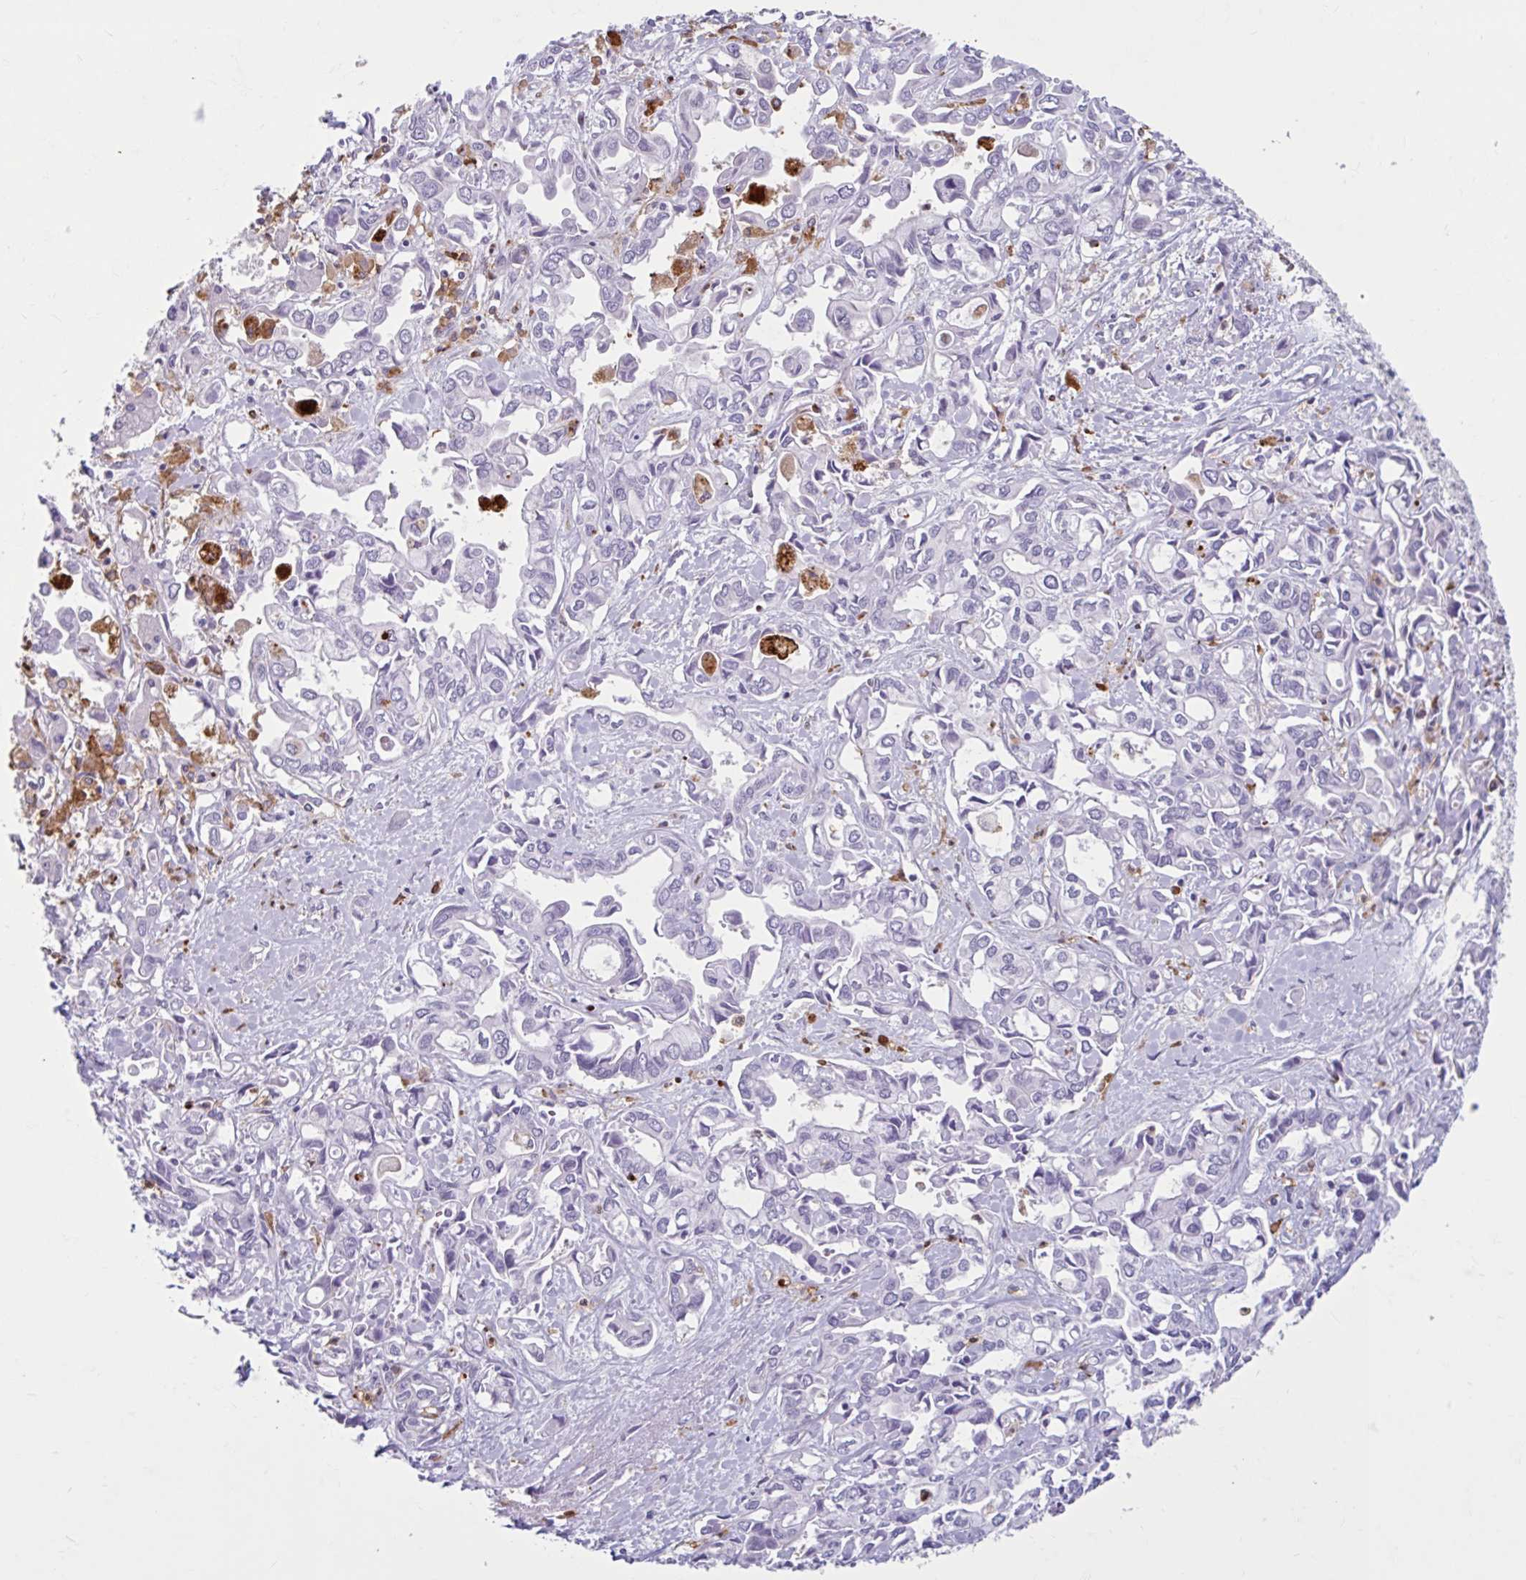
{"staining": {"intensity": "negative", "quantity": "none", "location": "none"}, "tissue": "liver cancer", "cell_type": "Tumor cells", "image_type": "cancer", "snomed": [{"axis": "morphology", "description": "Cholangiocarcinoma"}, {"axis": "topography", "description": "Liver"}], "caption": "Tumor cells show no significant protein positivity in liver cancer.", "gene": "CEP120", "patient": {"sex": "female", "age": 64}}